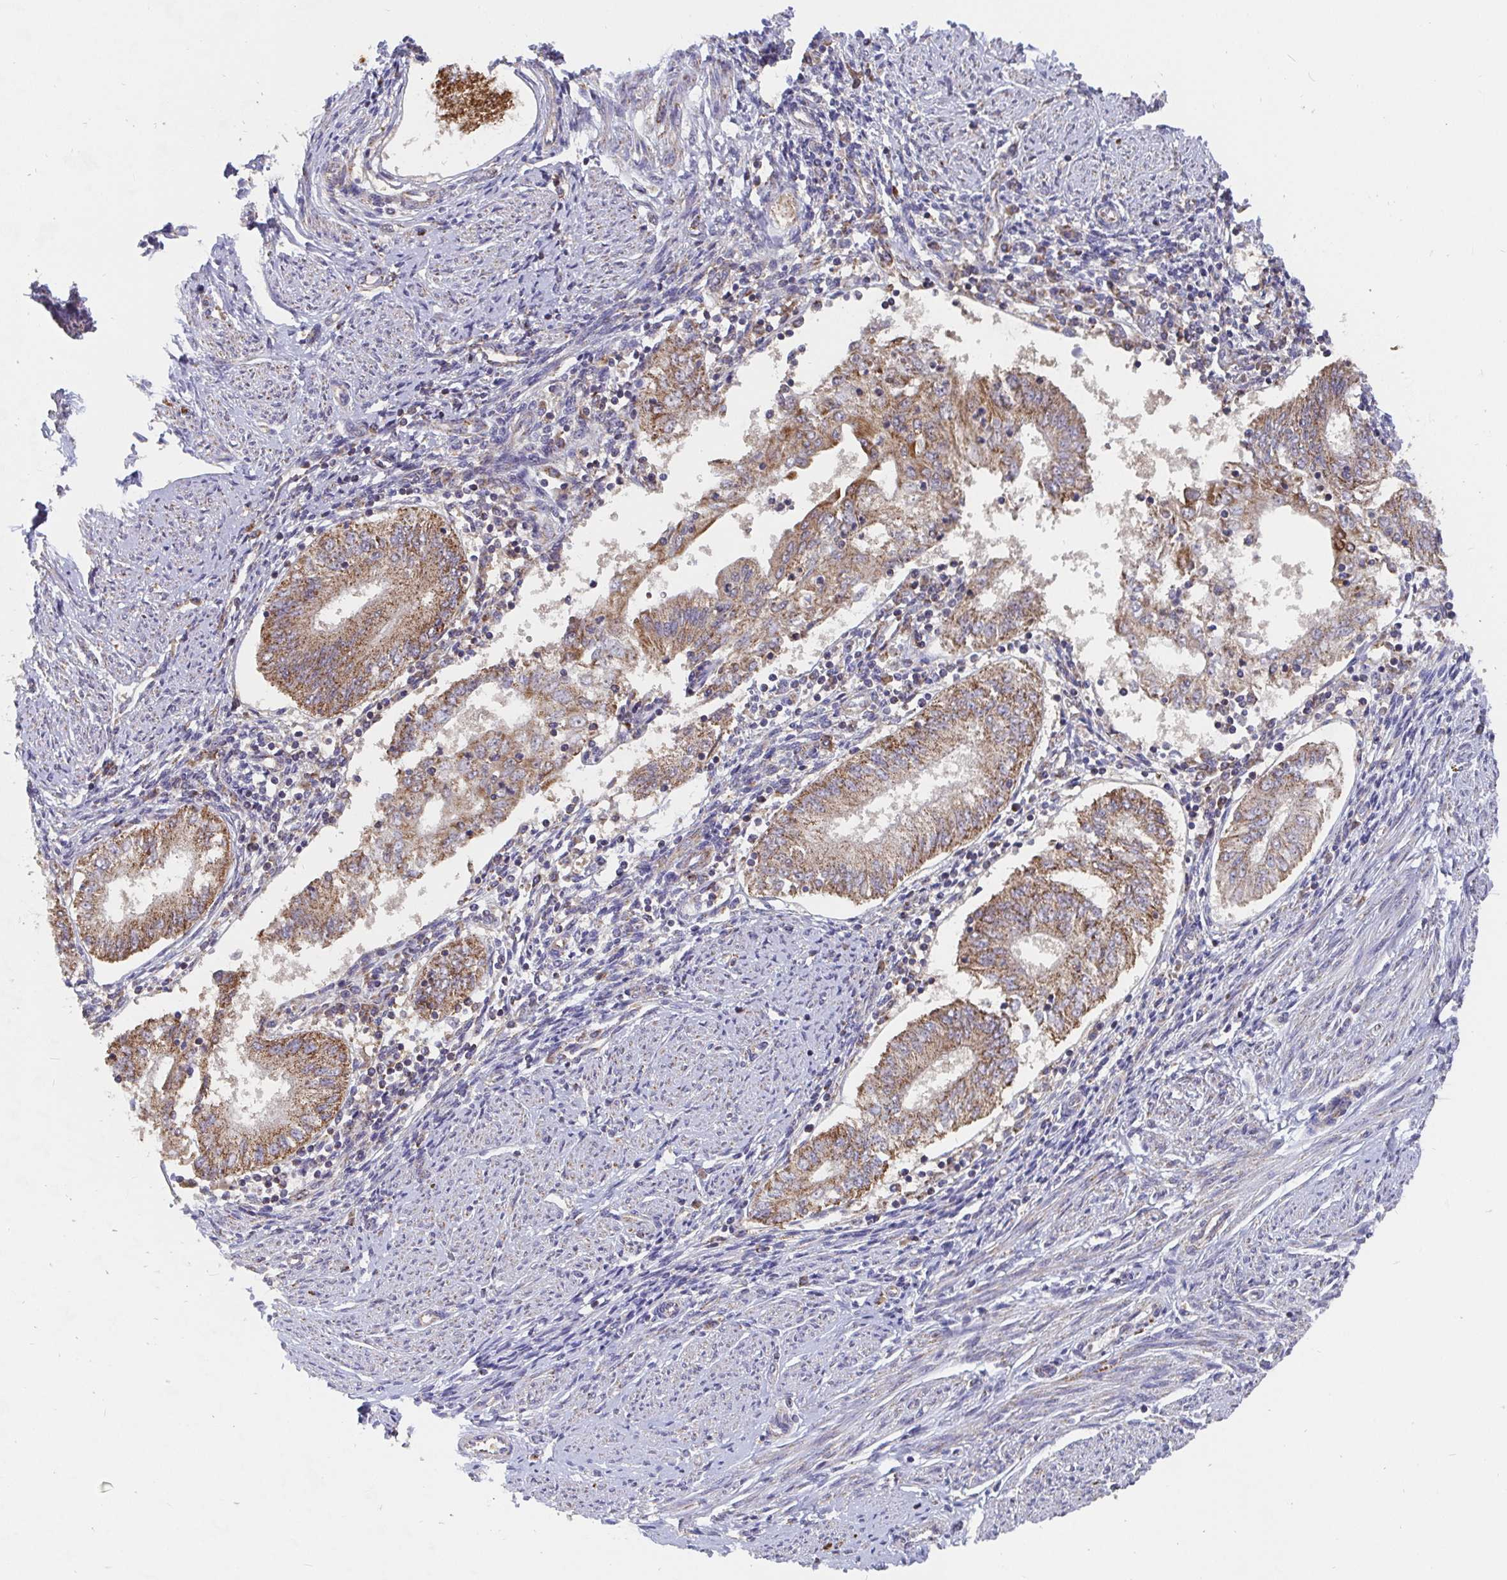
{"staining": {"intensity": "moderate", "quantity": ">75%", "location": "cytoplasmic/membranous"}, "tissue": "endometrial cancer", "cell_type": "Tumor cells", "image_type": "cancer", "snomed": [{"axis": "morphology", "description": "Adenocarcinoma, NOS"}, {"axis": "topography", "description": "Endometrium"}], "caption": "Human endometrial cancer stained with a protein marker shows moderate staining in tumor cells.", "gene": "PDF", "patient": {"sex": "female", "age": 68}}